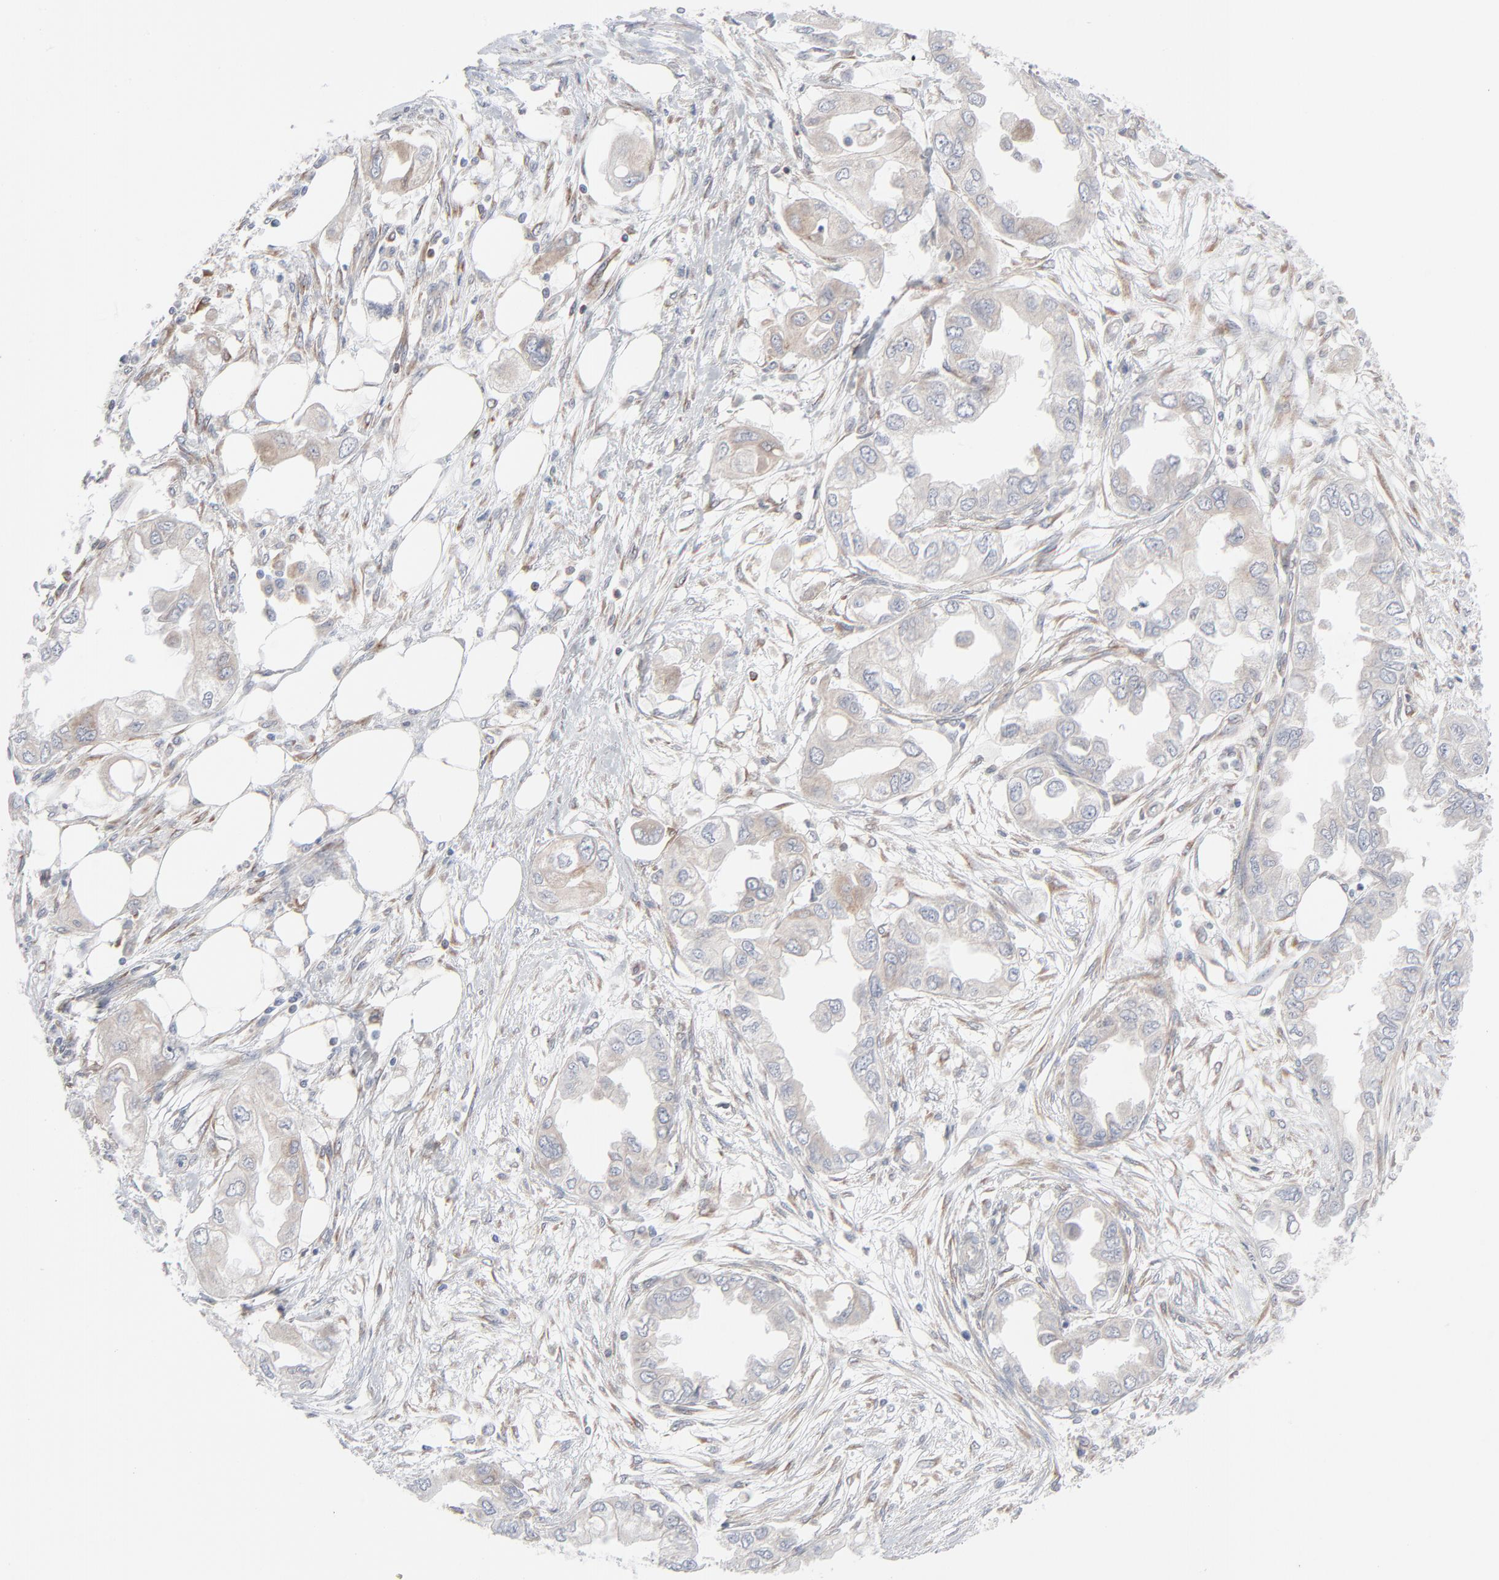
{"staining": {"intensity": "weak", "quantity": "<25%", "location": "cytoplasmic/membranous"}, "tissue": "endometrial cancer", "cell_type": "Tumor cells", "image_type": "cancer", "snomed": [{"axis": "morphology", "description": "Adenocarcinoma, NOS"}, {"axis": "topography", "description": "Endometrium"}], "caption": "The histopathology image displays no staining of tumor cells in endometrial adenocarcinoma.", "gene": "KDSR", "patient": {"sex": "female", "age": 67}}